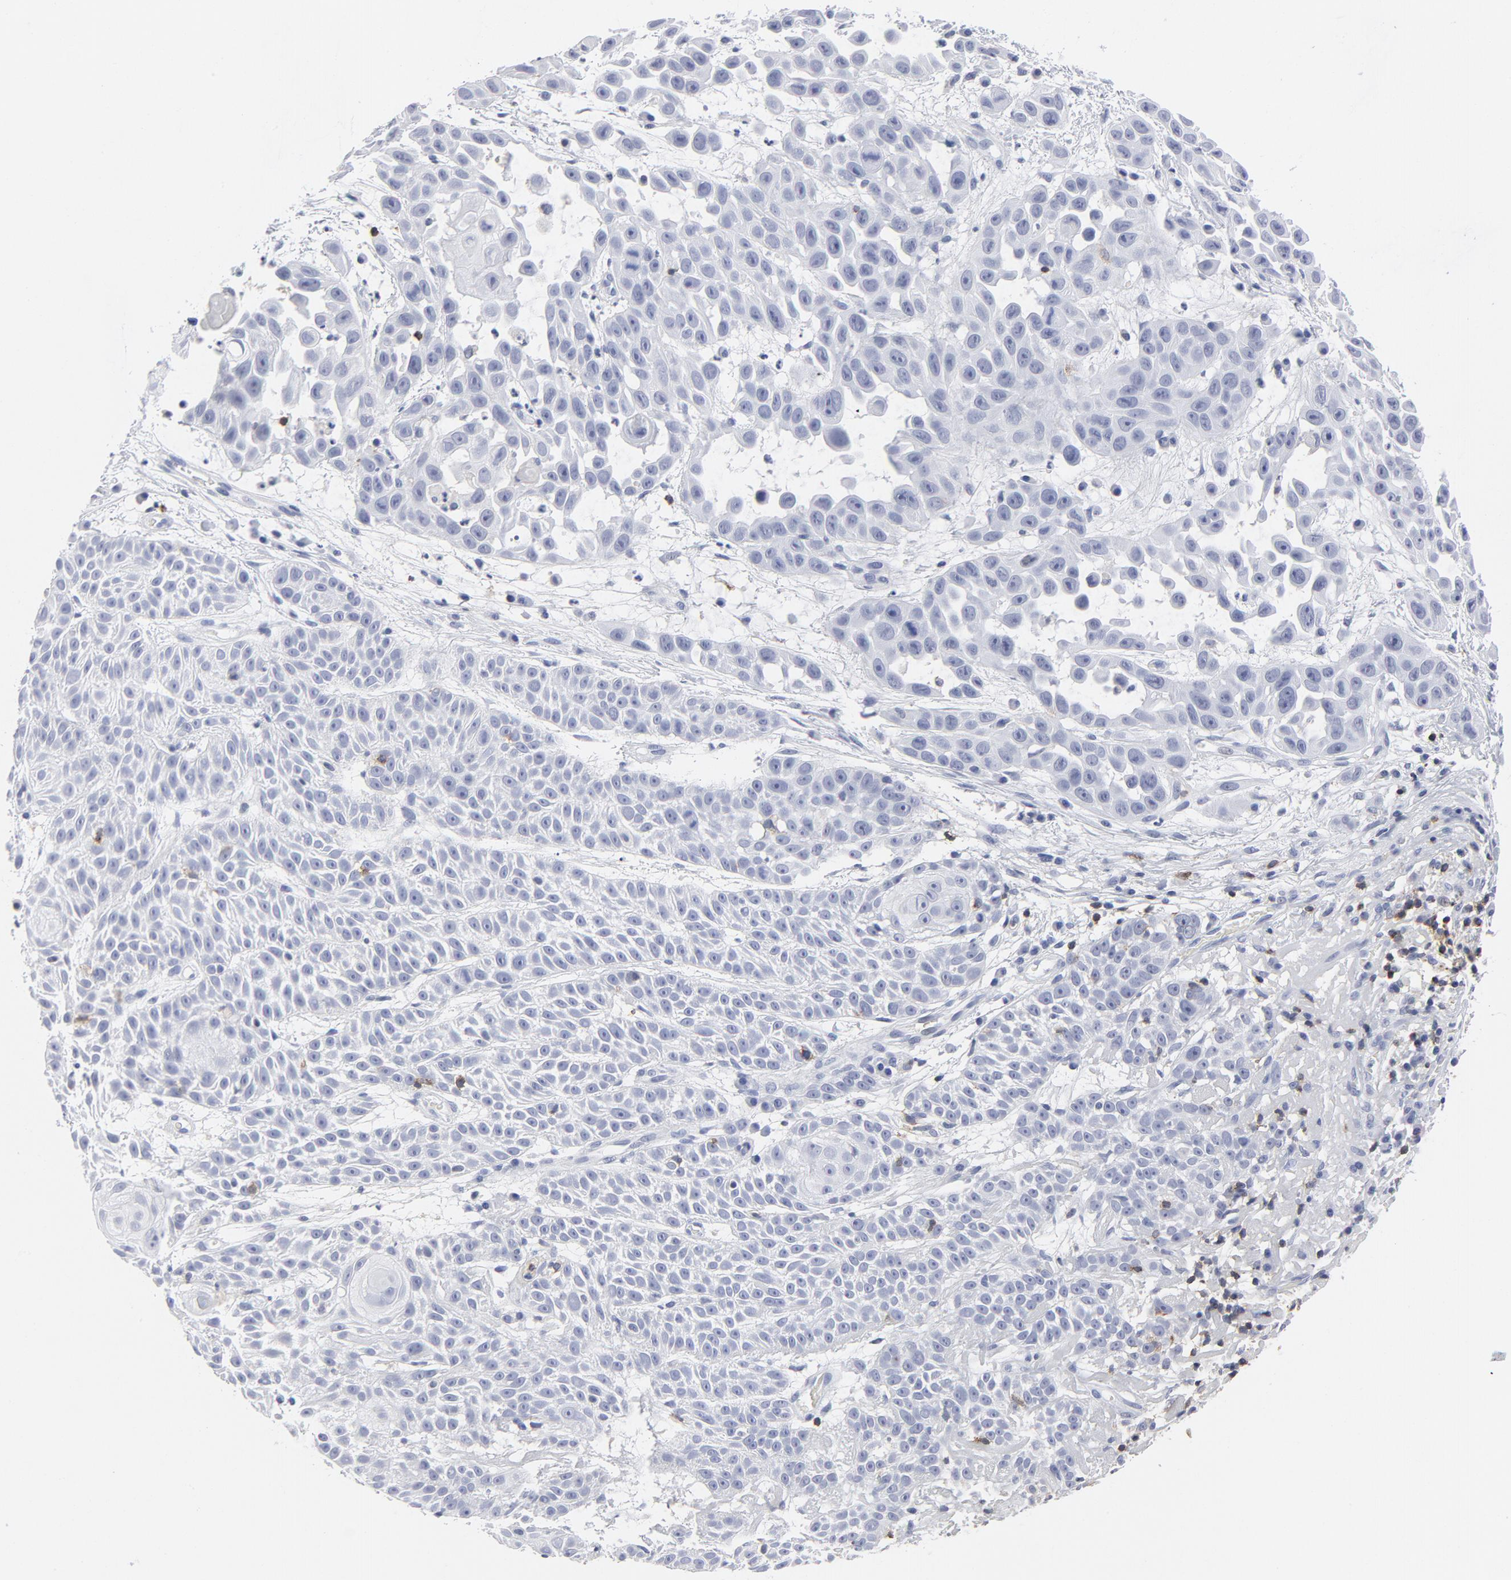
{"staining": {"intensity": "negative", "quantity": "none", "location": "none"}, "tissue": "skin cancer", "cell_type": "Tumor cells", "image_type": "cancer", "snomed": [{"axis": "morphology", "description": "Squamous cell carcinoma, NOS"}, {"axis": "topography", "description": "Skin"}], "caption": "The immunohistochemistry photomicrograph has no significant positivity in tumor cells of skin cancer (squamous cell carcinoma) tissue.", "gene": "CD2", "patient": {"sex": "male", "age": 81}}